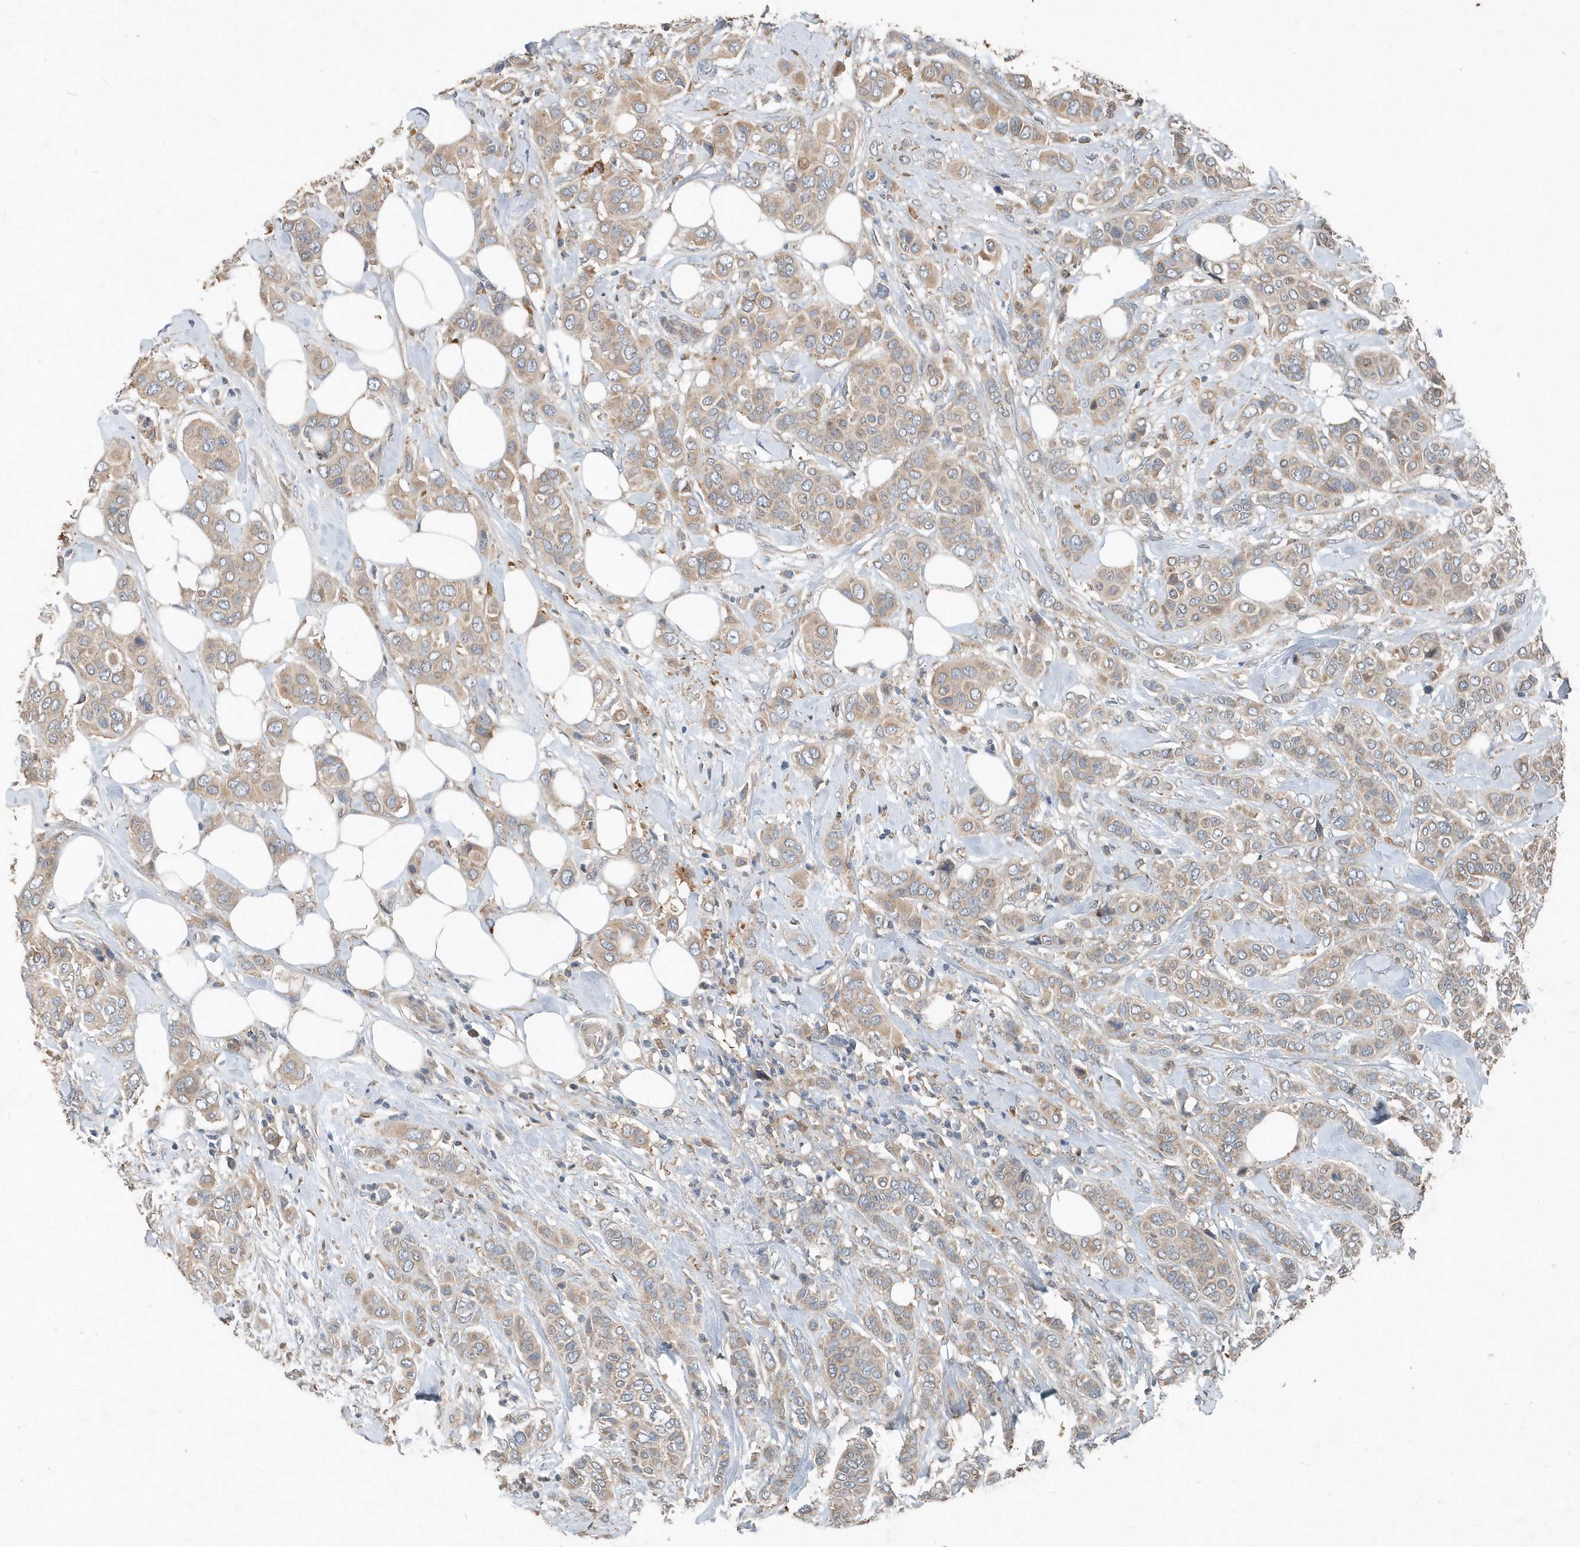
{"staining": {"intensity": "weak", "quantity": ">75%", "location": "cytoplasmic/membranous"}, "tissue": "breast cancer", "cell_type": "Tumor cells", "image_type": "cancer", "snomed": [{"axis": "morphology", "description": "Lobular carcinoma"}, {"axis": "topography", "description": "Breast"}], "caption": "Protein analysis of lobular carcinoma (breast) tissue displays weak cytoplasmic/membranous expression in approximately >75% of tumor cells.", "gene": "SCFD2", "patient": {"sex": "female", "age": 51}}